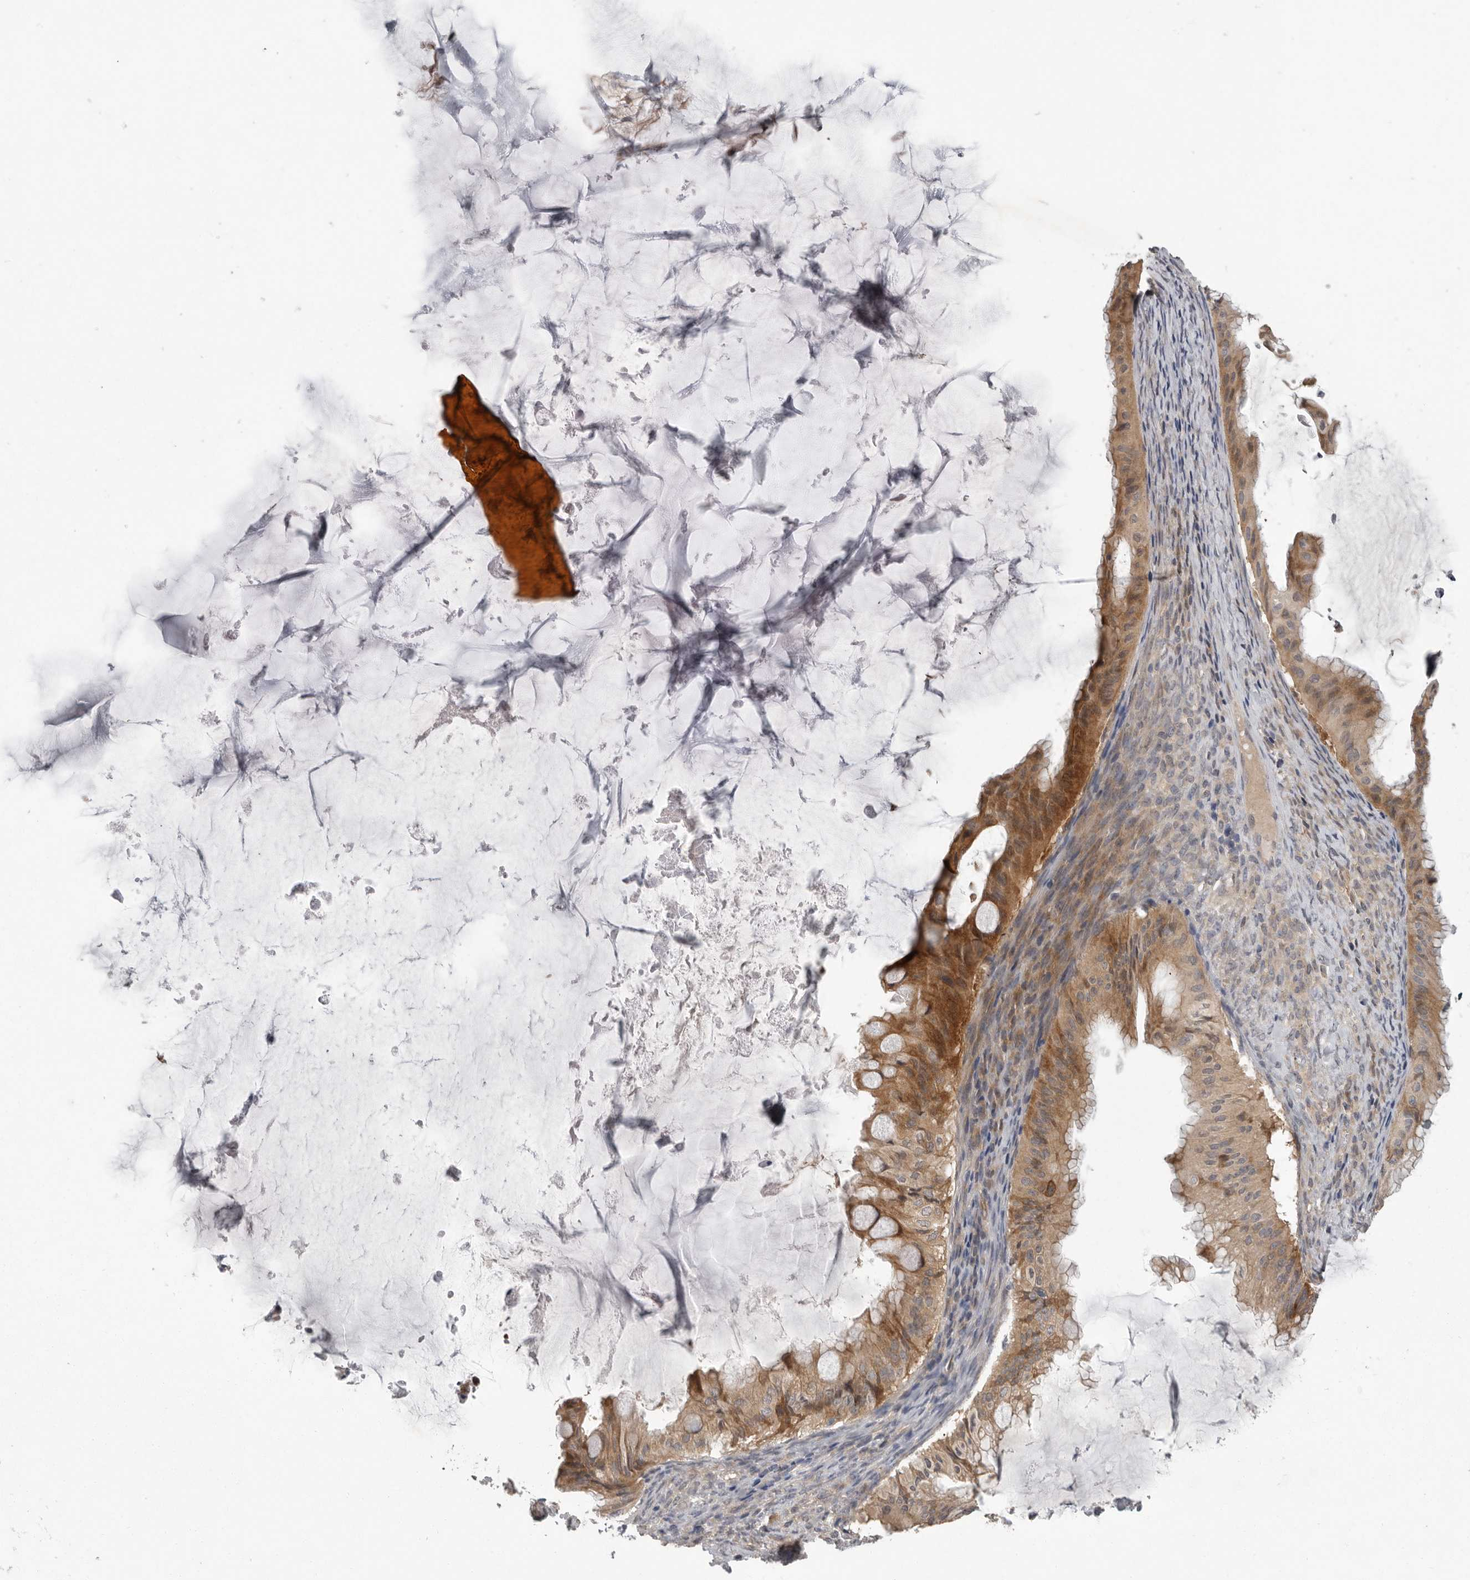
{"staining": {"intensity": "moderate", "quantity": ">75%", "location": "cytoplasmic/membranous"}, "tissue": "ovarian cancer", "cell_type": "Tumor cells", "image_type": "cancer", "snomed": [{"axis": "morphology", "description": "Cystadenocarcinoma, mucinous, NOS"}, {"axis": "topography", "description": "Ovary"}], "caption": "IHC image of ovarian cancer (mucinous cystadenocarcinoma) stained for a protein (brown), which displays medium levels of moderate cytoplasmic/membranous expression in about >75% of tumor cells.", "gene": "RALGPS2", "patient": {"sex": "female", "age": 61}}